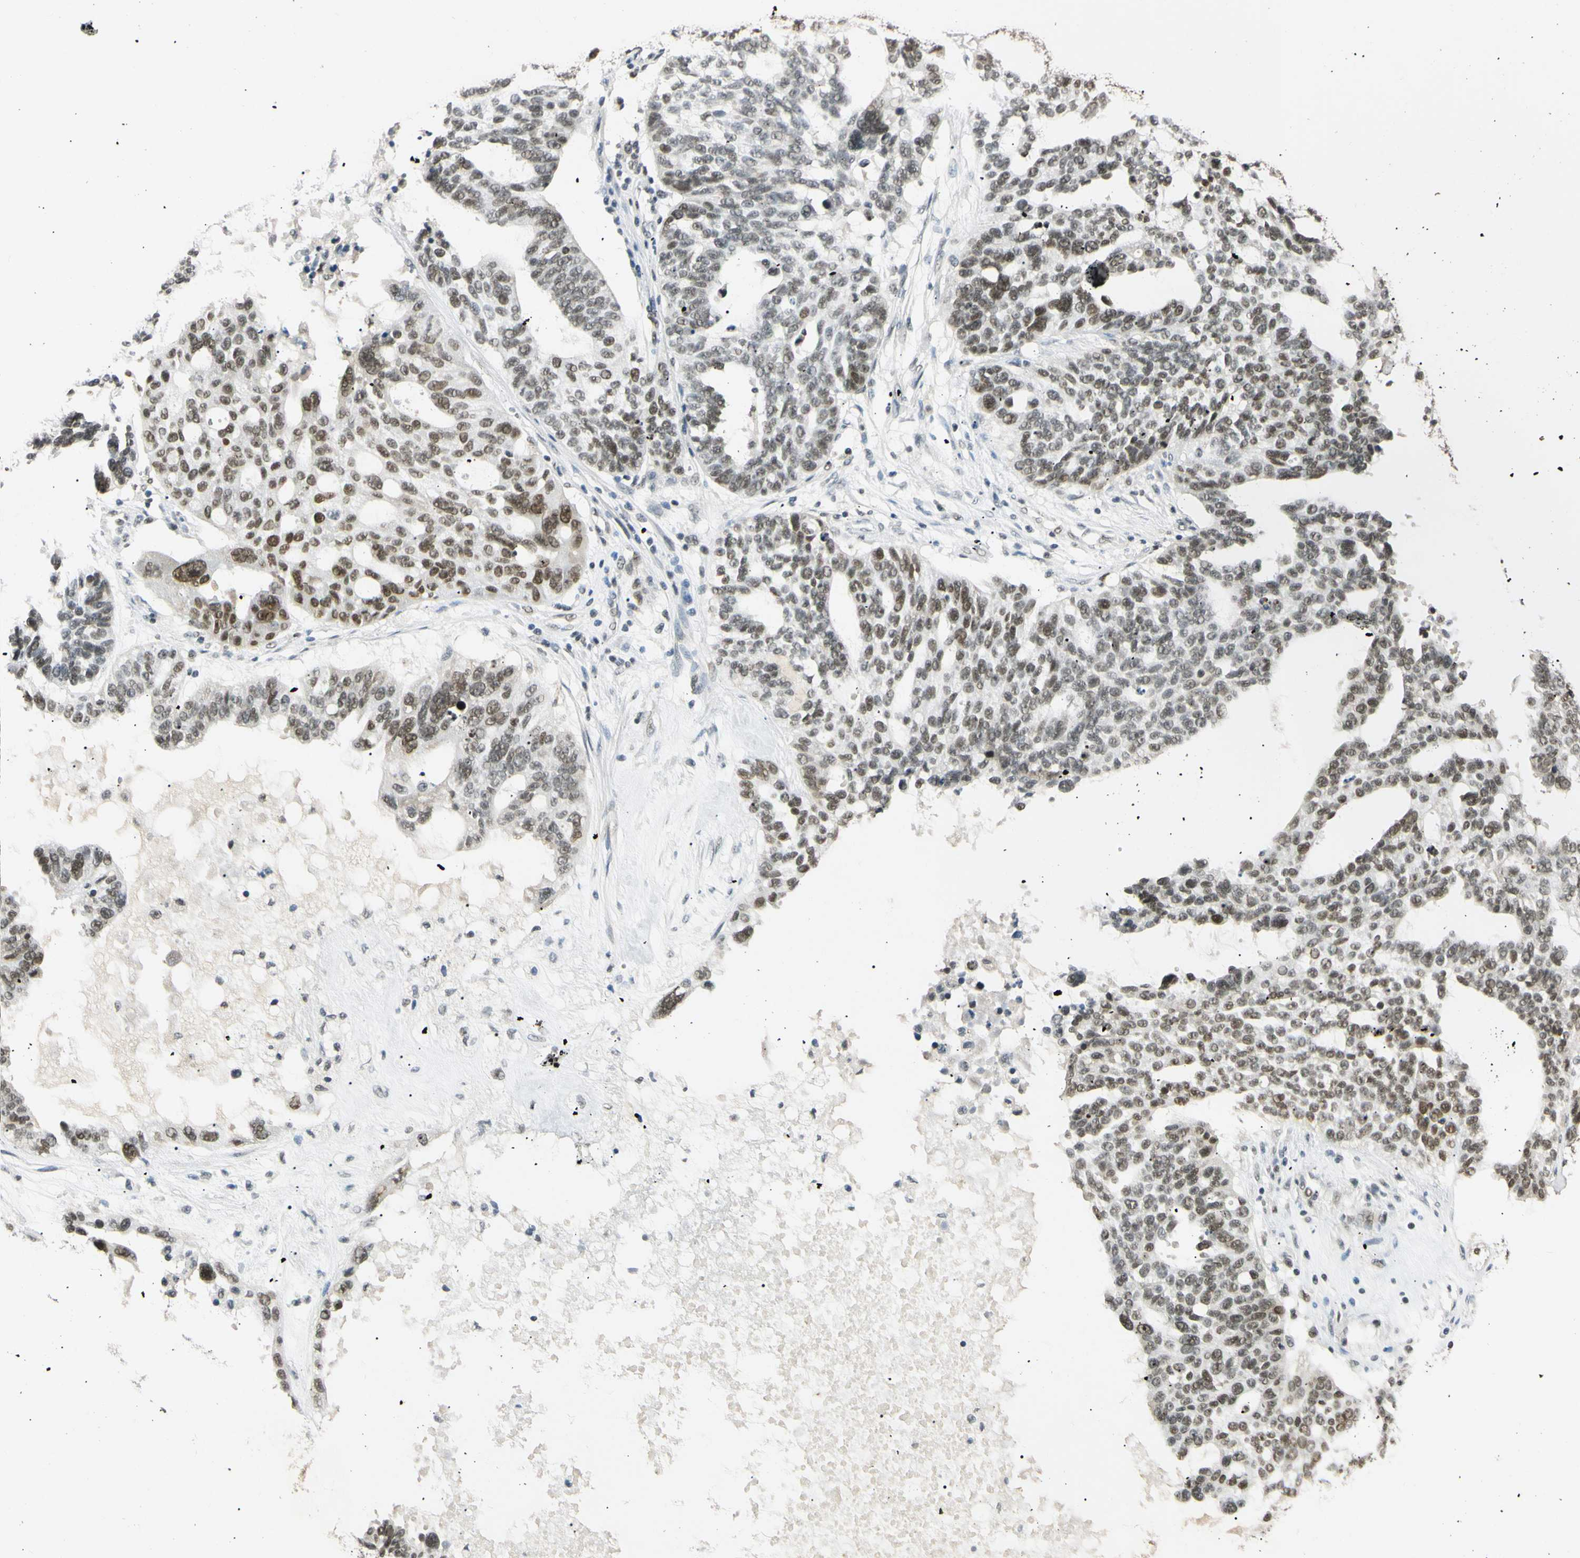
{"staining": {"intensity": "moderate", "quantity": "25%-75%", "location": "nuclear"}, "tissue": "ovarian cancer", "cell_type": "Tumor cells", "image_type": "cancer", "snomed": [{"axis": "morphology", "description": "Cystadenocarcinoma, serous, NOS"}, {"axis": "topography", "description": "Ovary"}], "caption": "The immunohistochemical stain shows moderate nuclear staining in tumor cells of ovarian cancer tissue.", "gene": "SMARCA5", "patient": {"sex": "female", "age": 59}}